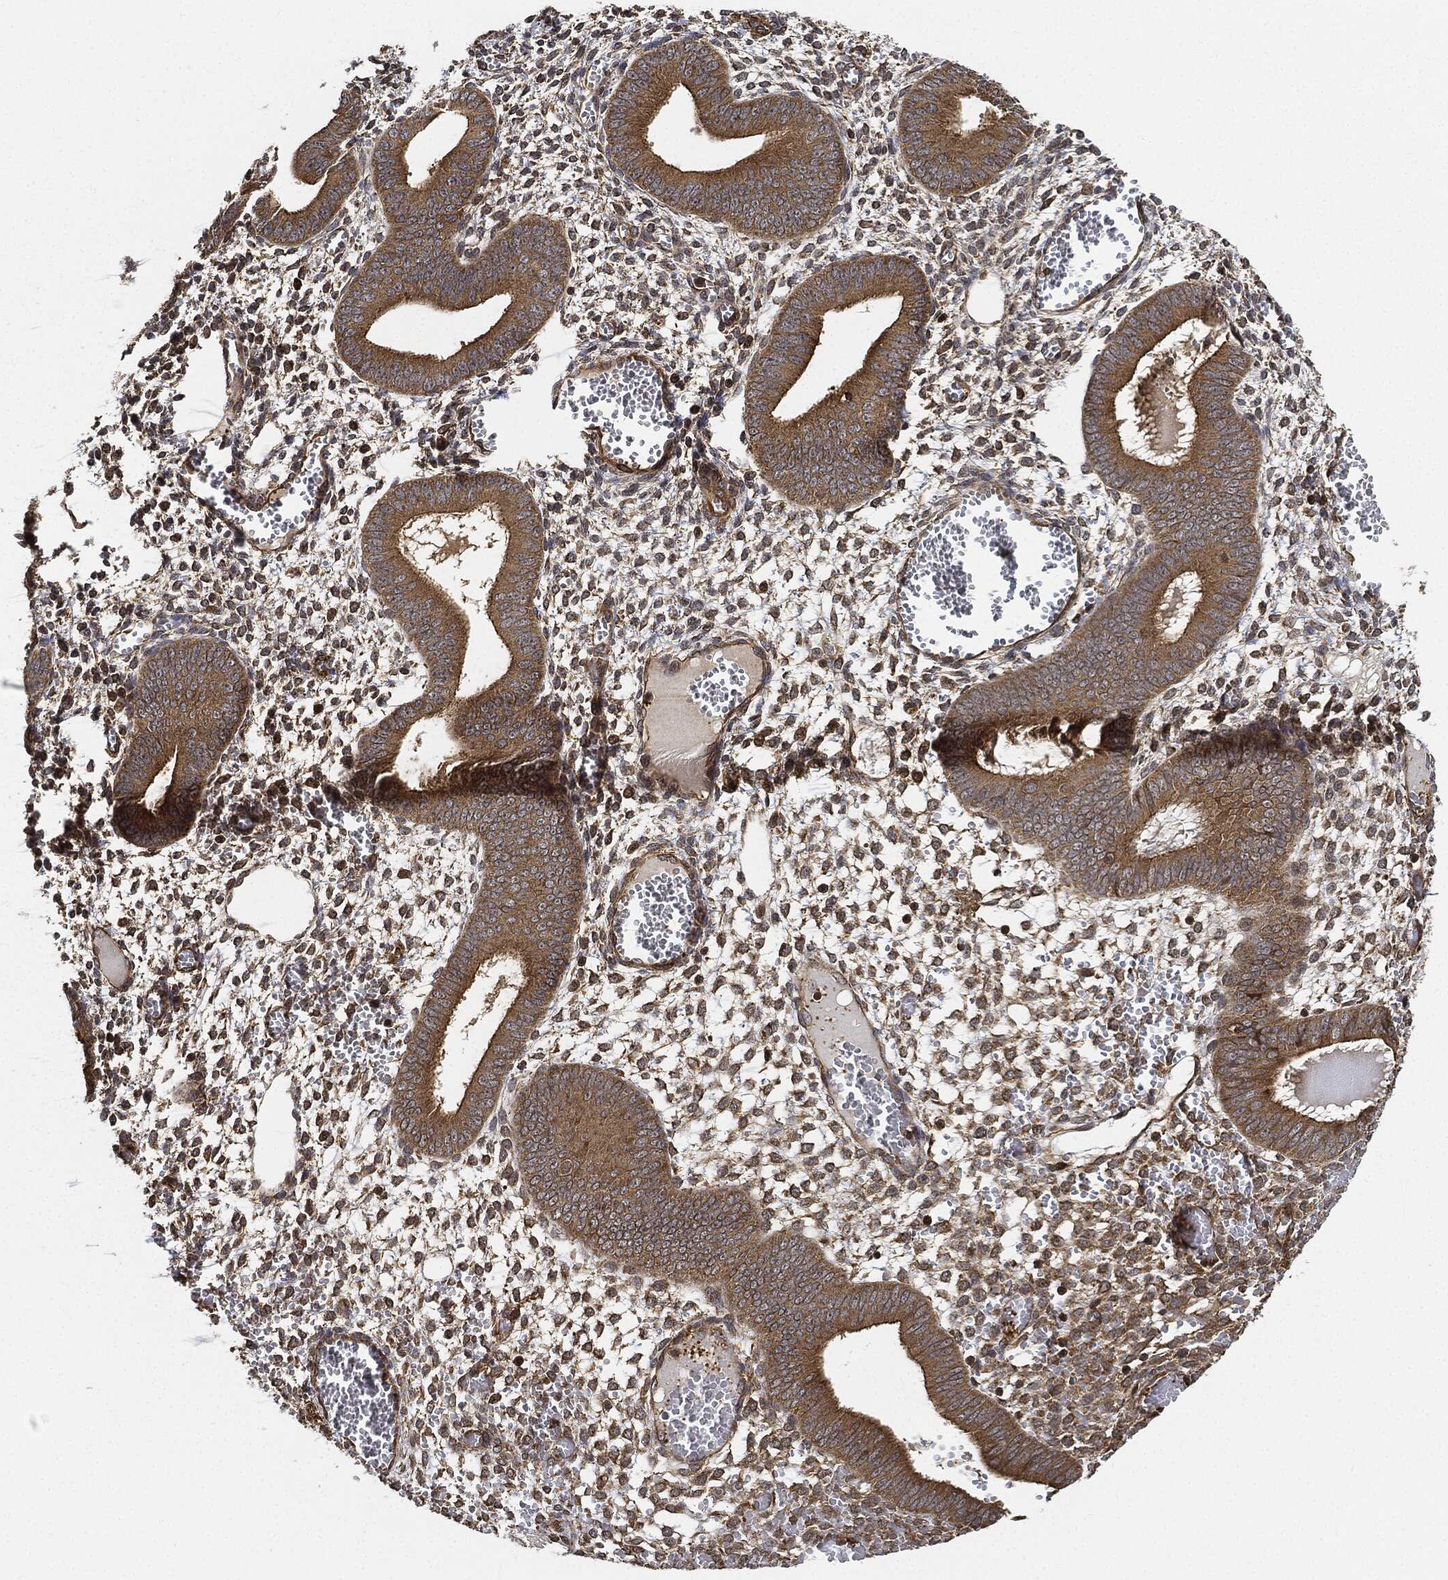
{"staining": {"intensity": "strong", "quantity": "25%-75%", "location": "cytoplasmic/membranous"}, "tissue": "endometrium", "cell_type": "Cells in endometrial stroma", "image_type": "normal", "snomed": [{"axis": "morphology", "description": "Normal tissue, NOS"}, {"axis": "topography", "description": "Endometrium"}], "caption": "Immunohistochemical staining of unremarkable human endometrium exhibits high levels of strong cytoplasmic/membranous expression in about 25%-75% of cells in endometrial stroma. (DAB (3,3'-diaminobenzidine) IHC, brown staining for protein, blue staining for nuclei).", "gene": "CEP290", "patient": {"sex": "female", "age": 42}}